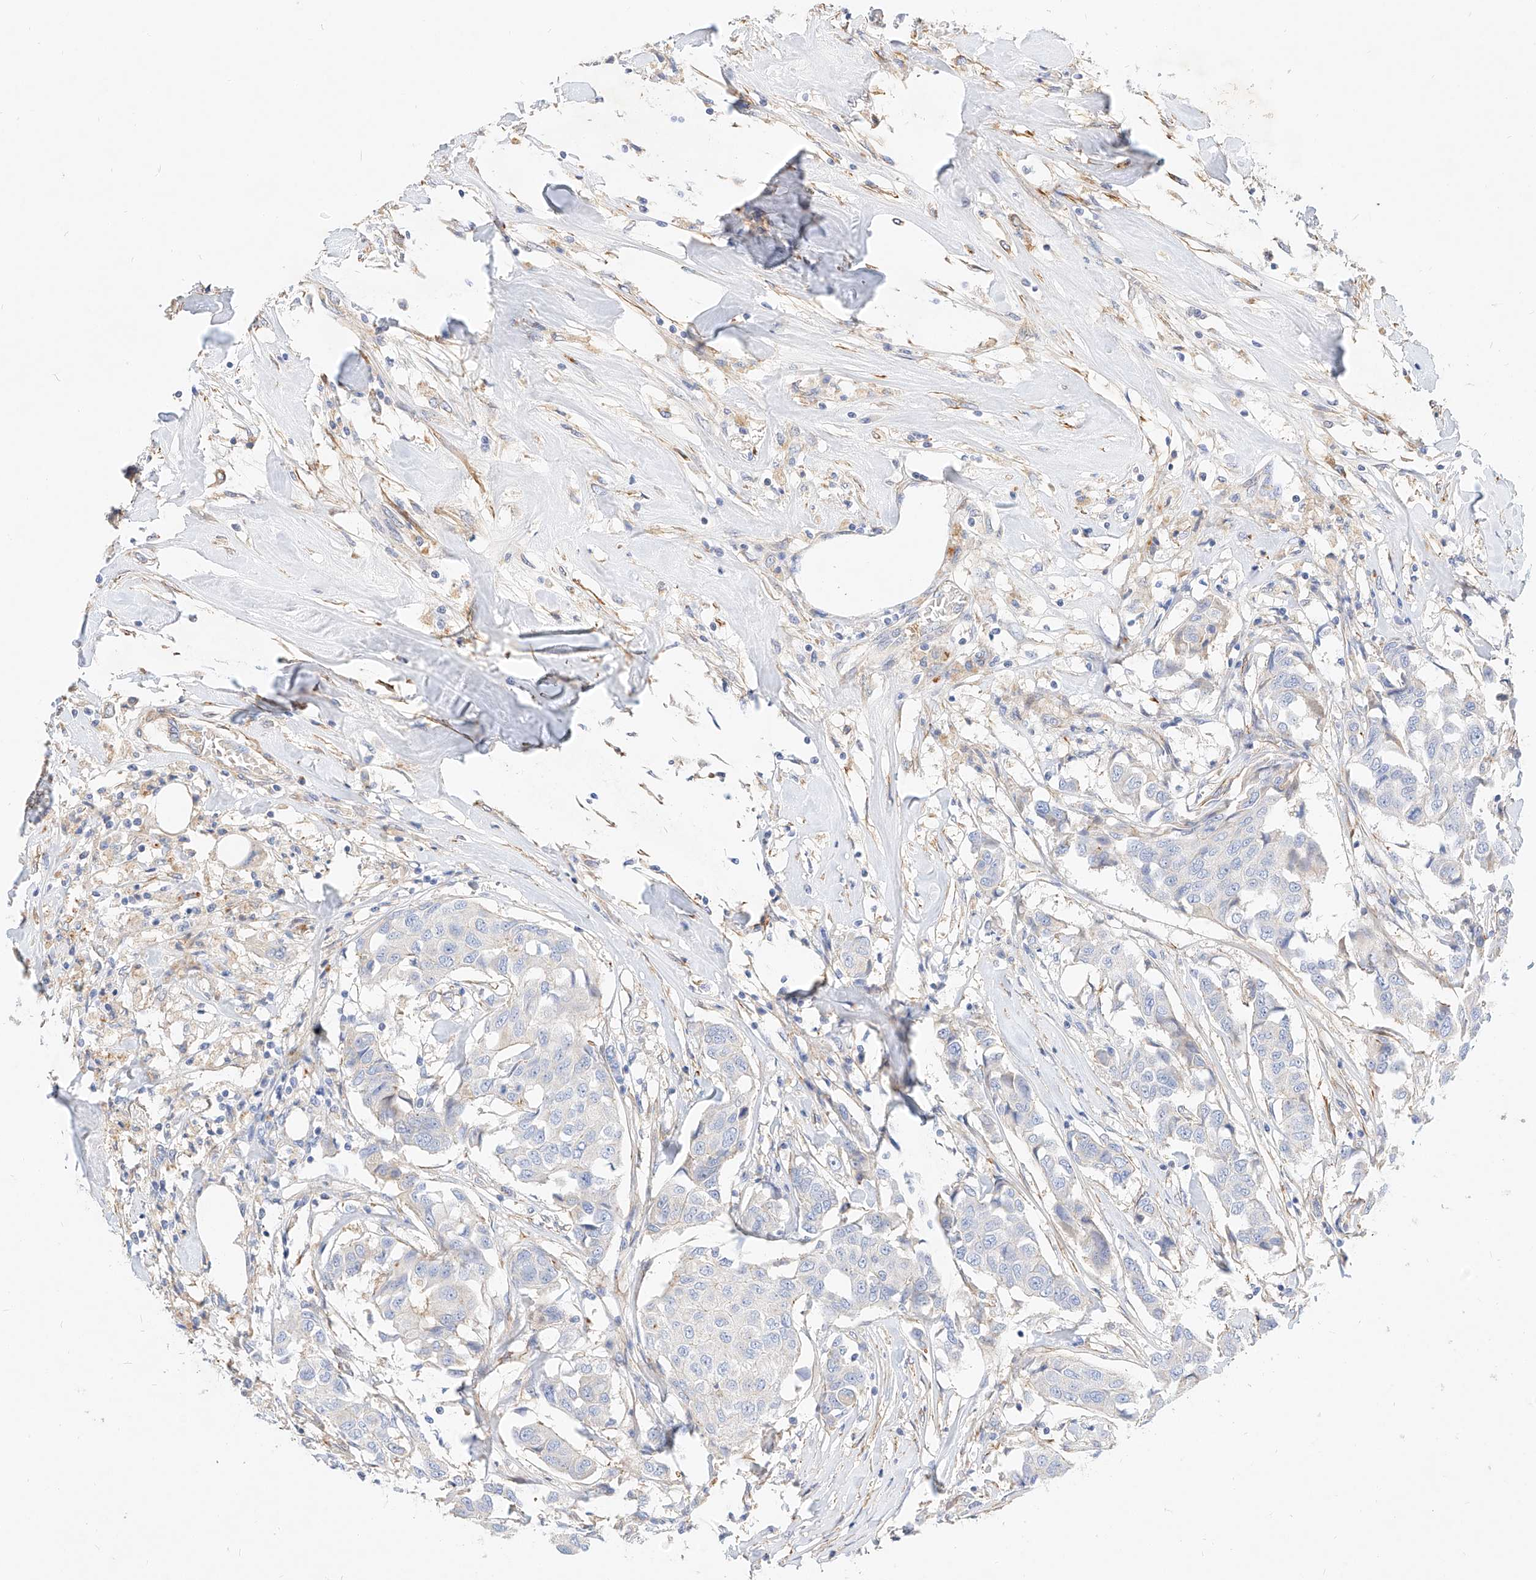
{"staining": {"intensity": "negative", "quantity": "none", "location": "none"}, "tissue": "breast cancer", "cell_type": "Tumor cells", "image_type": "cancer", "snomed": [{"axis": "morphology", "description": "Duct carcinoma"}, {"axis": "topography", "description": "Breast"}], "caption": "The micrograph exhibits no significant positivity in tumor cells of breast infiltrating ductal carcinoma.", "gene": "KCNH5", "patient": {"sex": "female", "age": 80}}